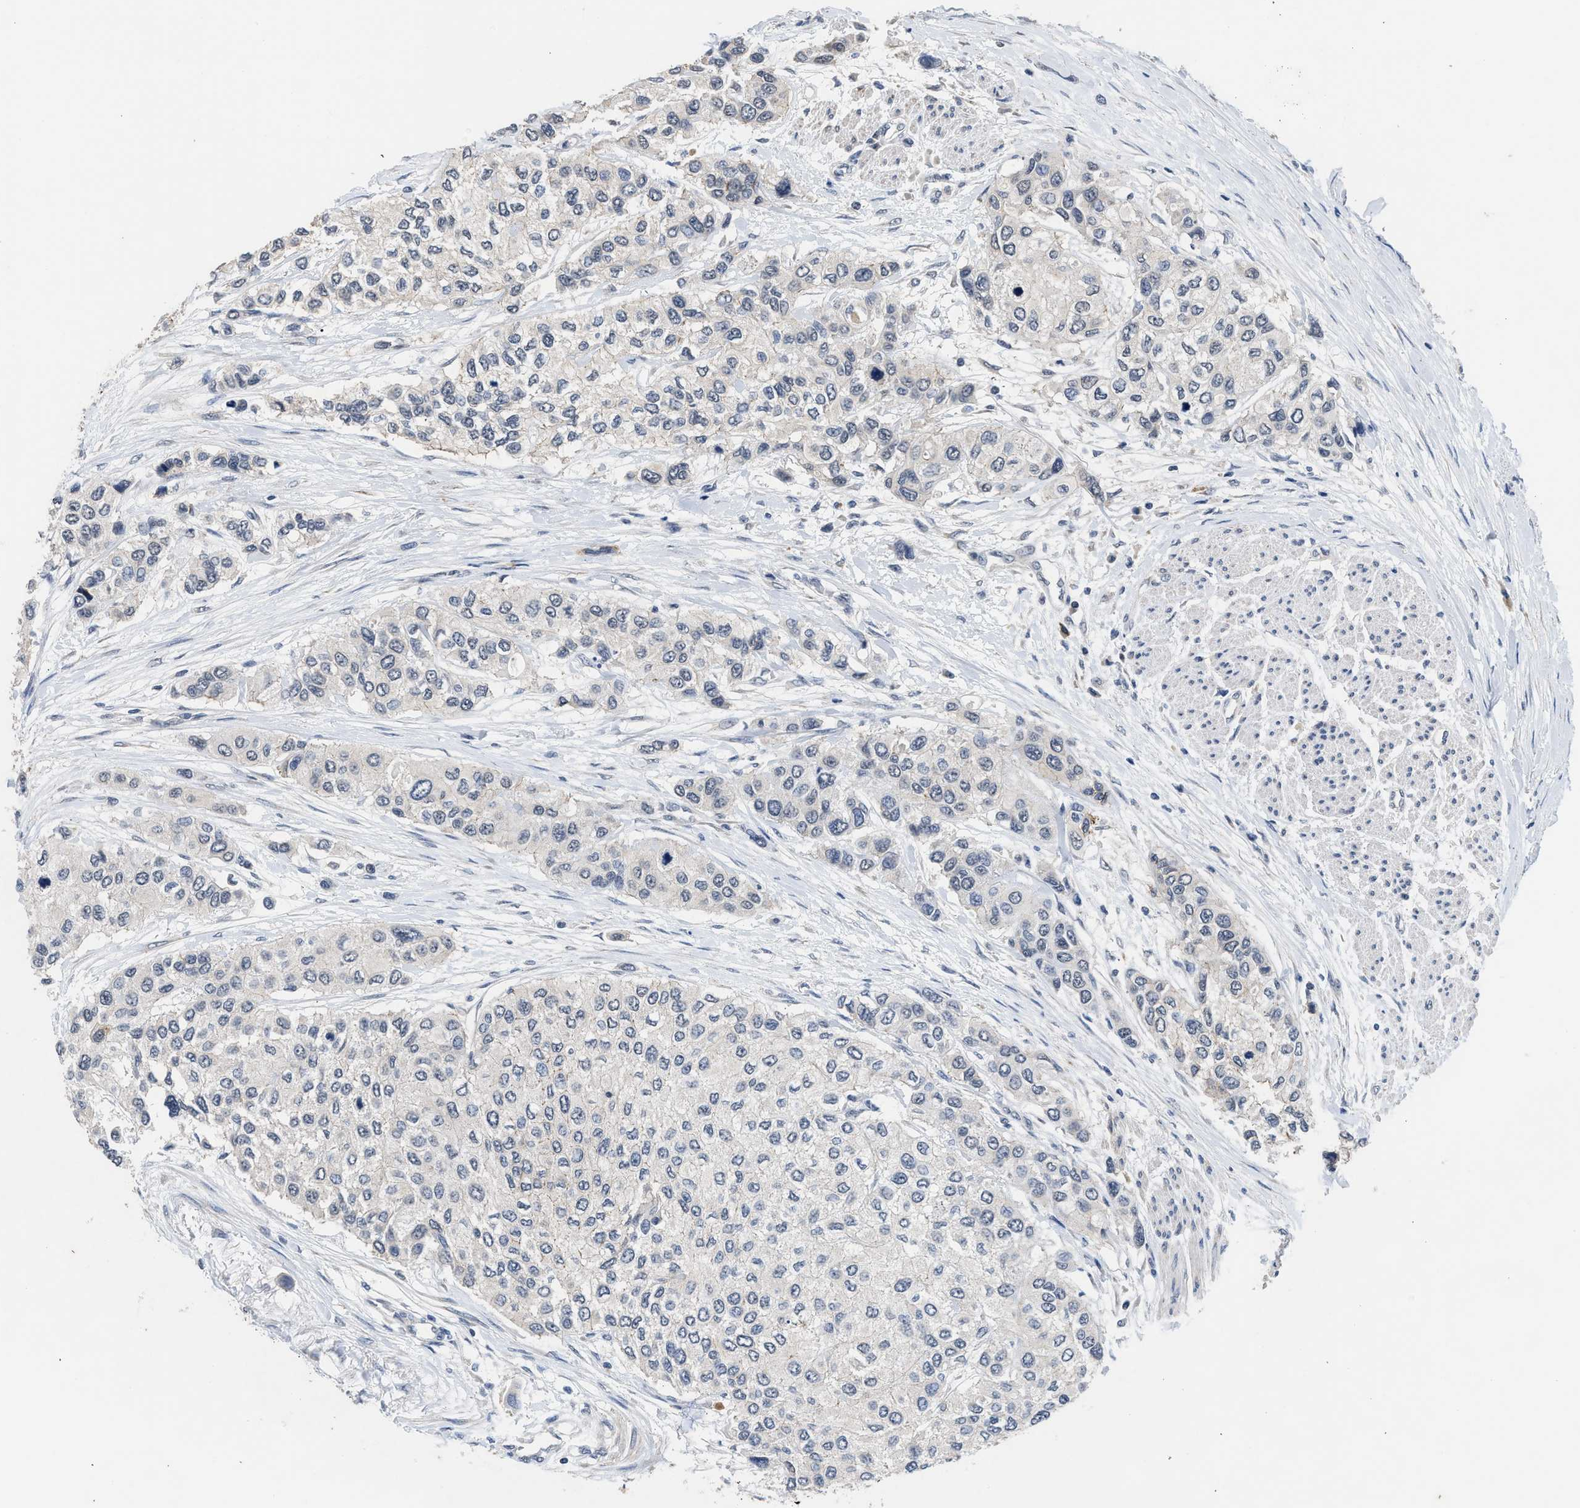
{"staining": {"intensity": "weak", "quantity": "<25%", "location": "cytoplasmic/membranous"}, "tissue": "urothelial cancer", "cell_type": "Tumor cells", "image_type": "cancer", "snomed": [{"axis": "morphology", "description": "Urothelial carcinoma, High grade"}, {"axis": "topography", "description": "Urinary bladder"}], "caption": "This photomicrograph is of urothelial cancer stained with immunohistochemistry to label a protein in brown with the nuclei are counter-stained blue. There is no staining in tumor cells. (DAB (3,3'-diaminobenzidine) immunohistochemistry (IHC), high magnification).", "gene": "CSF3R", "patient": {"sex": "female", "age": 56}}